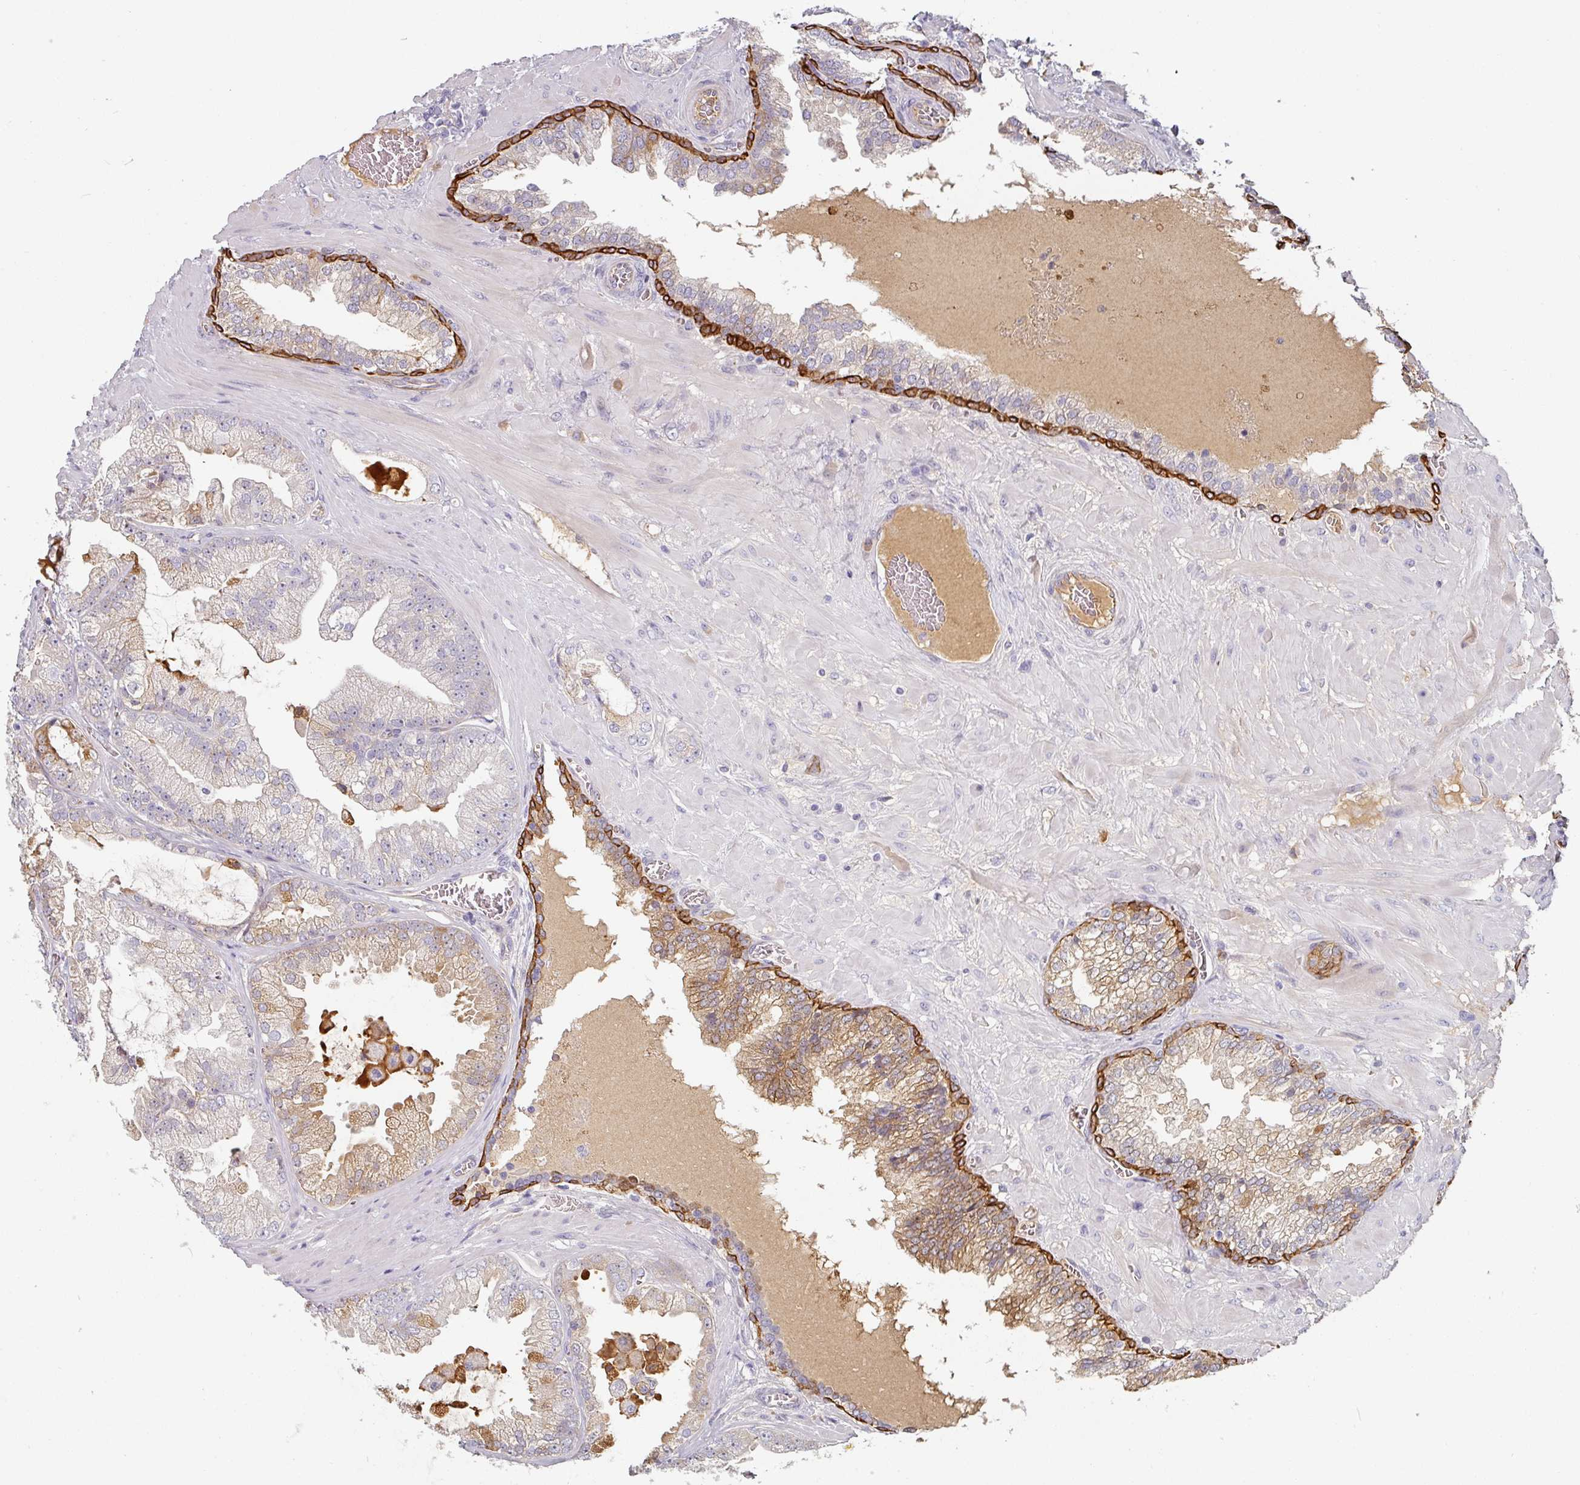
{"staining": {"intensity": "weak", "quantity": "<25%", "location": "cytoplasmic/membranous"}, "tissue": "prostate cancer", "cell_type": "Tumor cells", "image_type": "cancer", "snomed": [{"axis": "morphology", "description": "Adenocarcinoma, Low grade"}, {"axis": "topography", "description": "Prostate"}], "caption": "Adenocarcinoma (low-grade) (prostate) was stained to show a protein in brown. There is no significant staining in tumor cells.", "gene": "CEP78", "patient": {"sex": "male", "age": 57}}